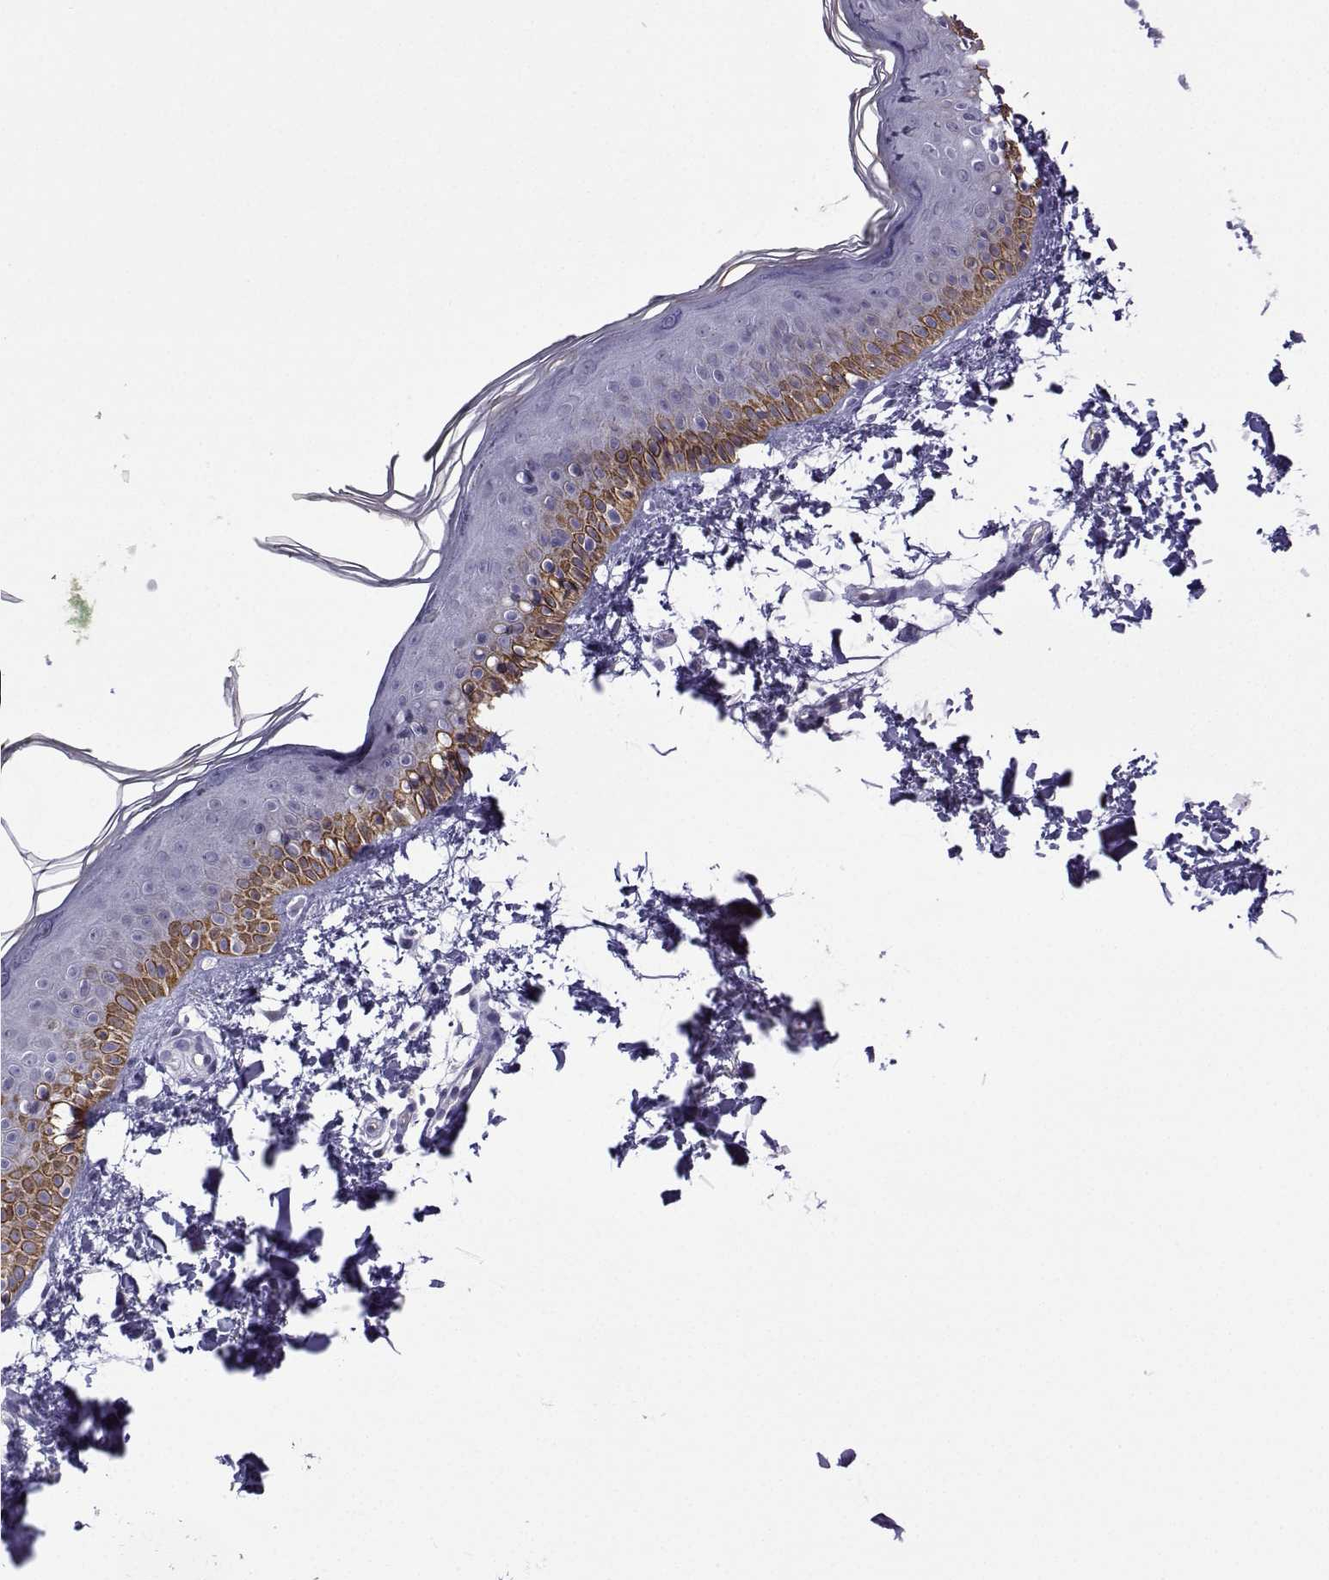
{"staining": {"intensity": "negative", "quantity": "none", "location": "none"}, "tissue": "skin", "cell_type": "Fibroblasts", "image_type": "normal", "snomed": [{"axis": "morphology", "description": "Normal tissue, NOS"}, {"axis": "topography", "description": "Skin"}], "caption": "This is a image of IHC staining of normal skin, which shows no positivity in fibroblasts.", "gene": "INCENP", "patient": {"sex": "female", "age": 62}}